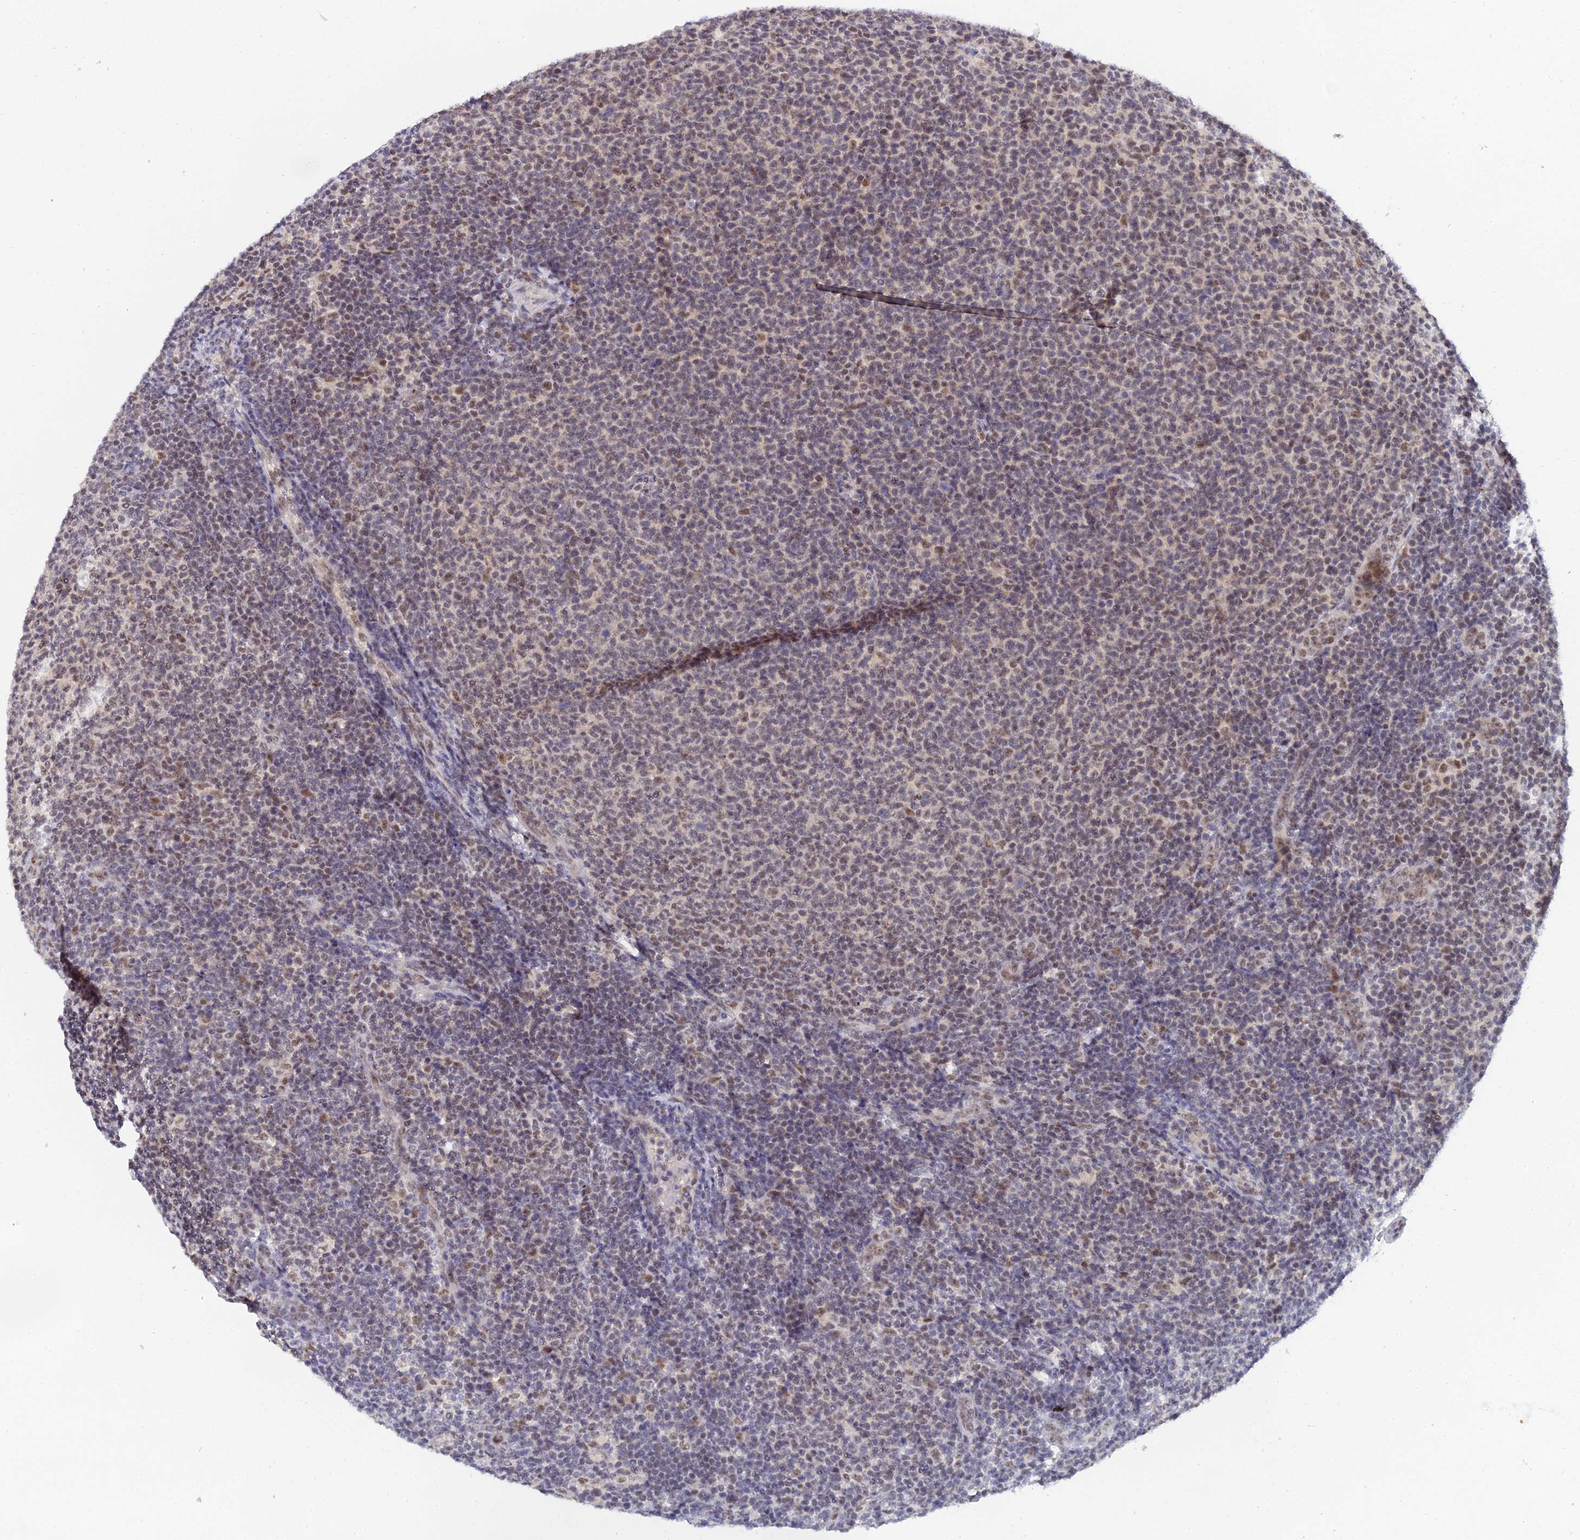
{"staining": {"intensity": "moderate", "quantity": "25%-75%", "location": "nuclear"}, "tissue": "lymphoma", "cell_type": "Tumor cells", "image_type": "cancer", "snomed": [{"axis": "morphology", "description": "Malignant lymphoma, non-Hodgkin's type, Low grade"}, {"axis": "topography", "description": "Lymph node"}], "caption": "Moderate nuclear protein staining is present in approximately 25%-75% of tumor cells in low-grade malignant lymphoma, non-Hodgkin's type. (Stains: DAB in brown, nuclei in blue, Microscopy: brightfield microscopy at high magnification).", "gene": "EXOSC3", "patient": {"sex": "male", "age": 66}}